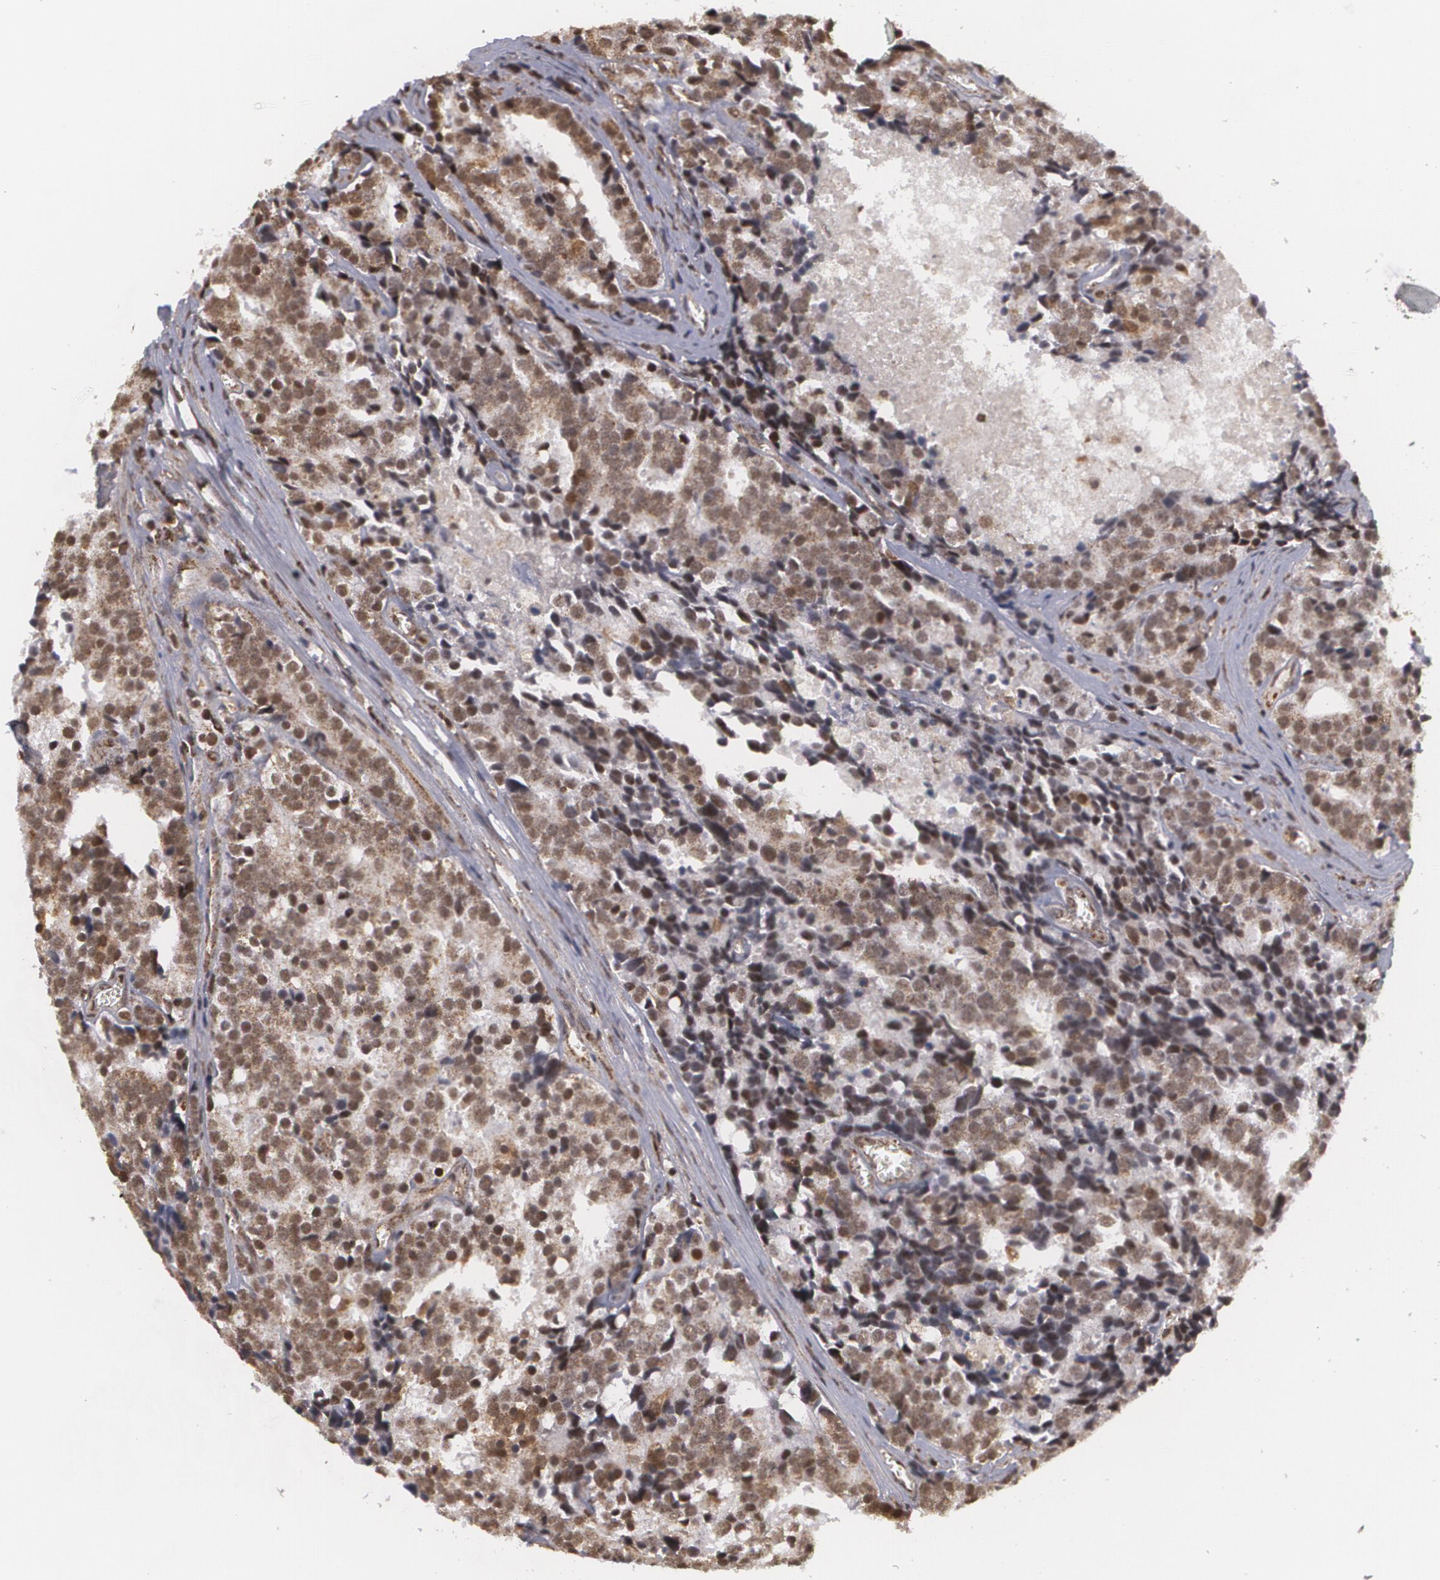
{"staining": {"intensity": "moderate", "quantity": ">75%", "location": "nuclear"}, "tissue": "prostate cancer", "cell_type": "Tumor cells", "image_type": "cancer", "snomed": [{"axis": "morphology", "description": "Adenocarcinoma, High grade"}, {"axis": "topography", "description": "Prostate"}], "caption": "An IHC micrograph of neoplastic tissue is shown. Protein staining in brown highlights moderate nuclear positivity in prostate high-grade adenocarcinoma within tumor cells. (DAB = brown stain, brightfield microscopy at high magnification).", "gene": "MXD1", "patient": {"sex": "male", "age": 71}}